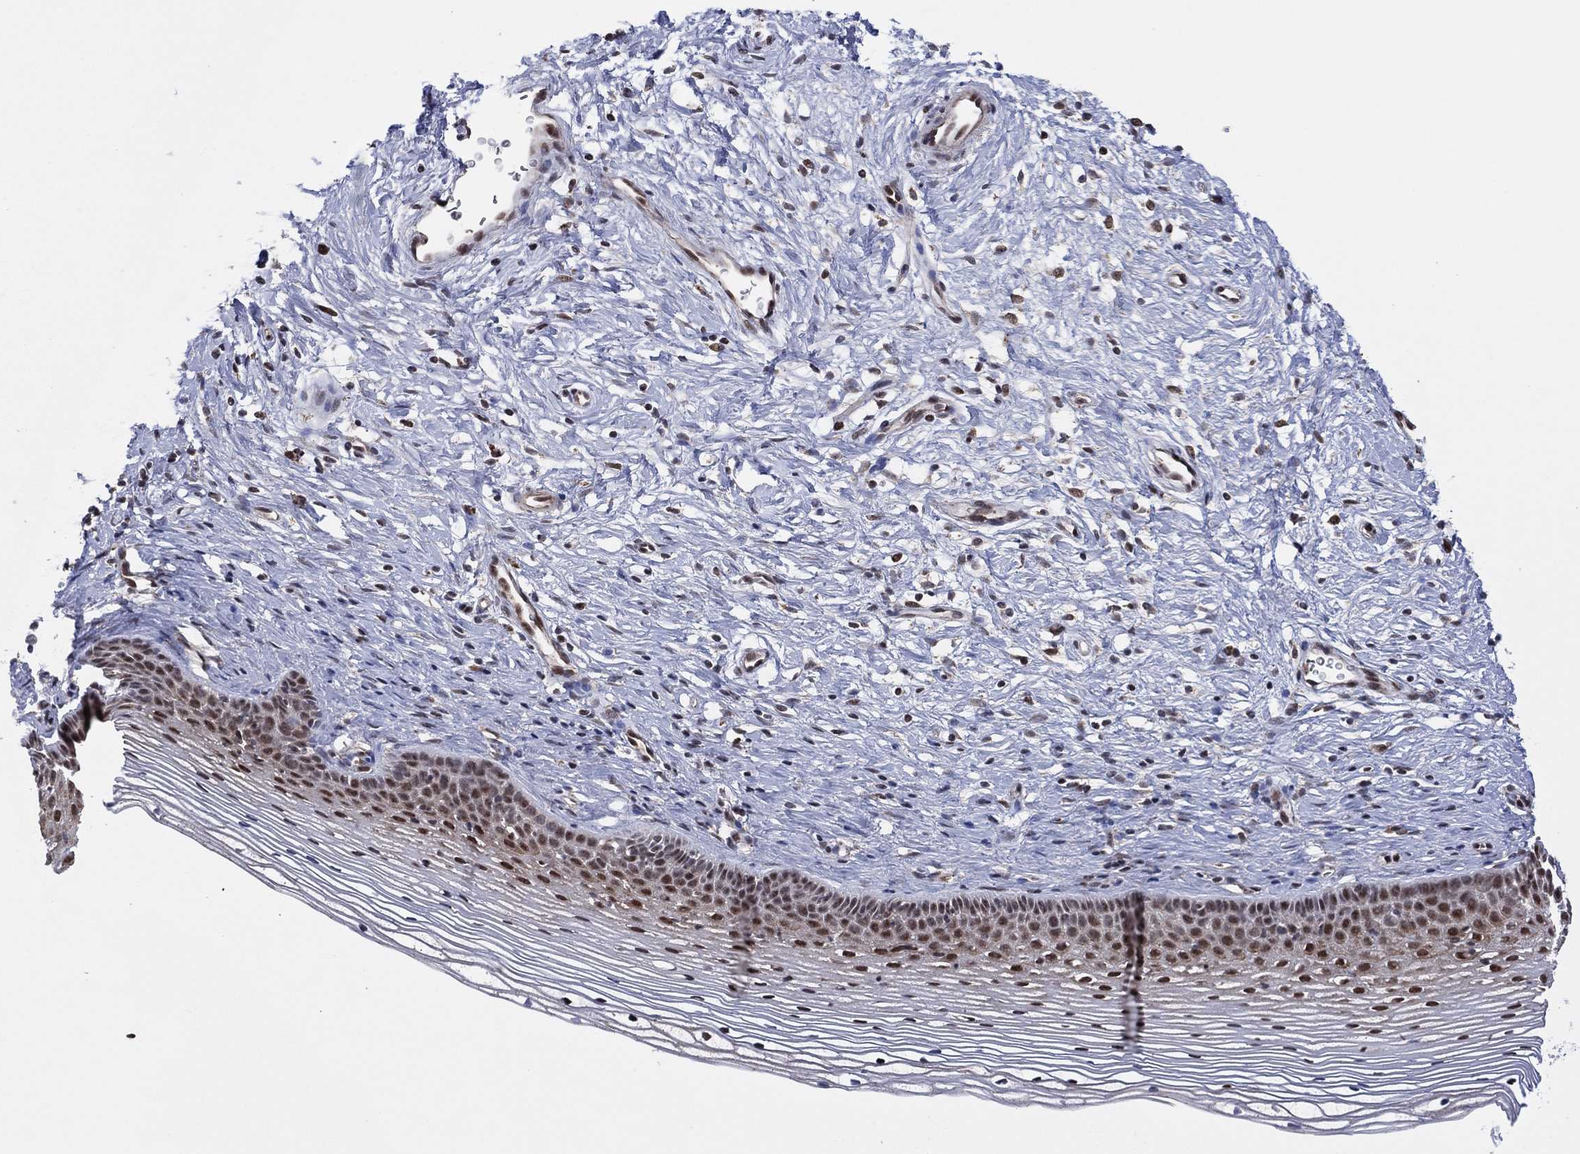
{"staining": {"intensity": "moderate", "quantity": "25%-75%", "location": "nuclear"}, "tissue": "cervix", "cell_type": "Squamous epithelial cells", "image_type": "normal", "snomed": [{"axis": "morphology", "description": "Normal tissue, NOS"}, {"axis": "topography", "description": "Cervix"}], "caption": "Moderate nuclear positivity is seen in about 25%-75% of squamous epithelial cells in unremarkable cervix. Using DAB (brown) and hematoxylin (blue) stains, captured at high magnification using brightfield microscopy.", "gene": "PIDD1", "patient": {"sex": "female", "age": 39}}